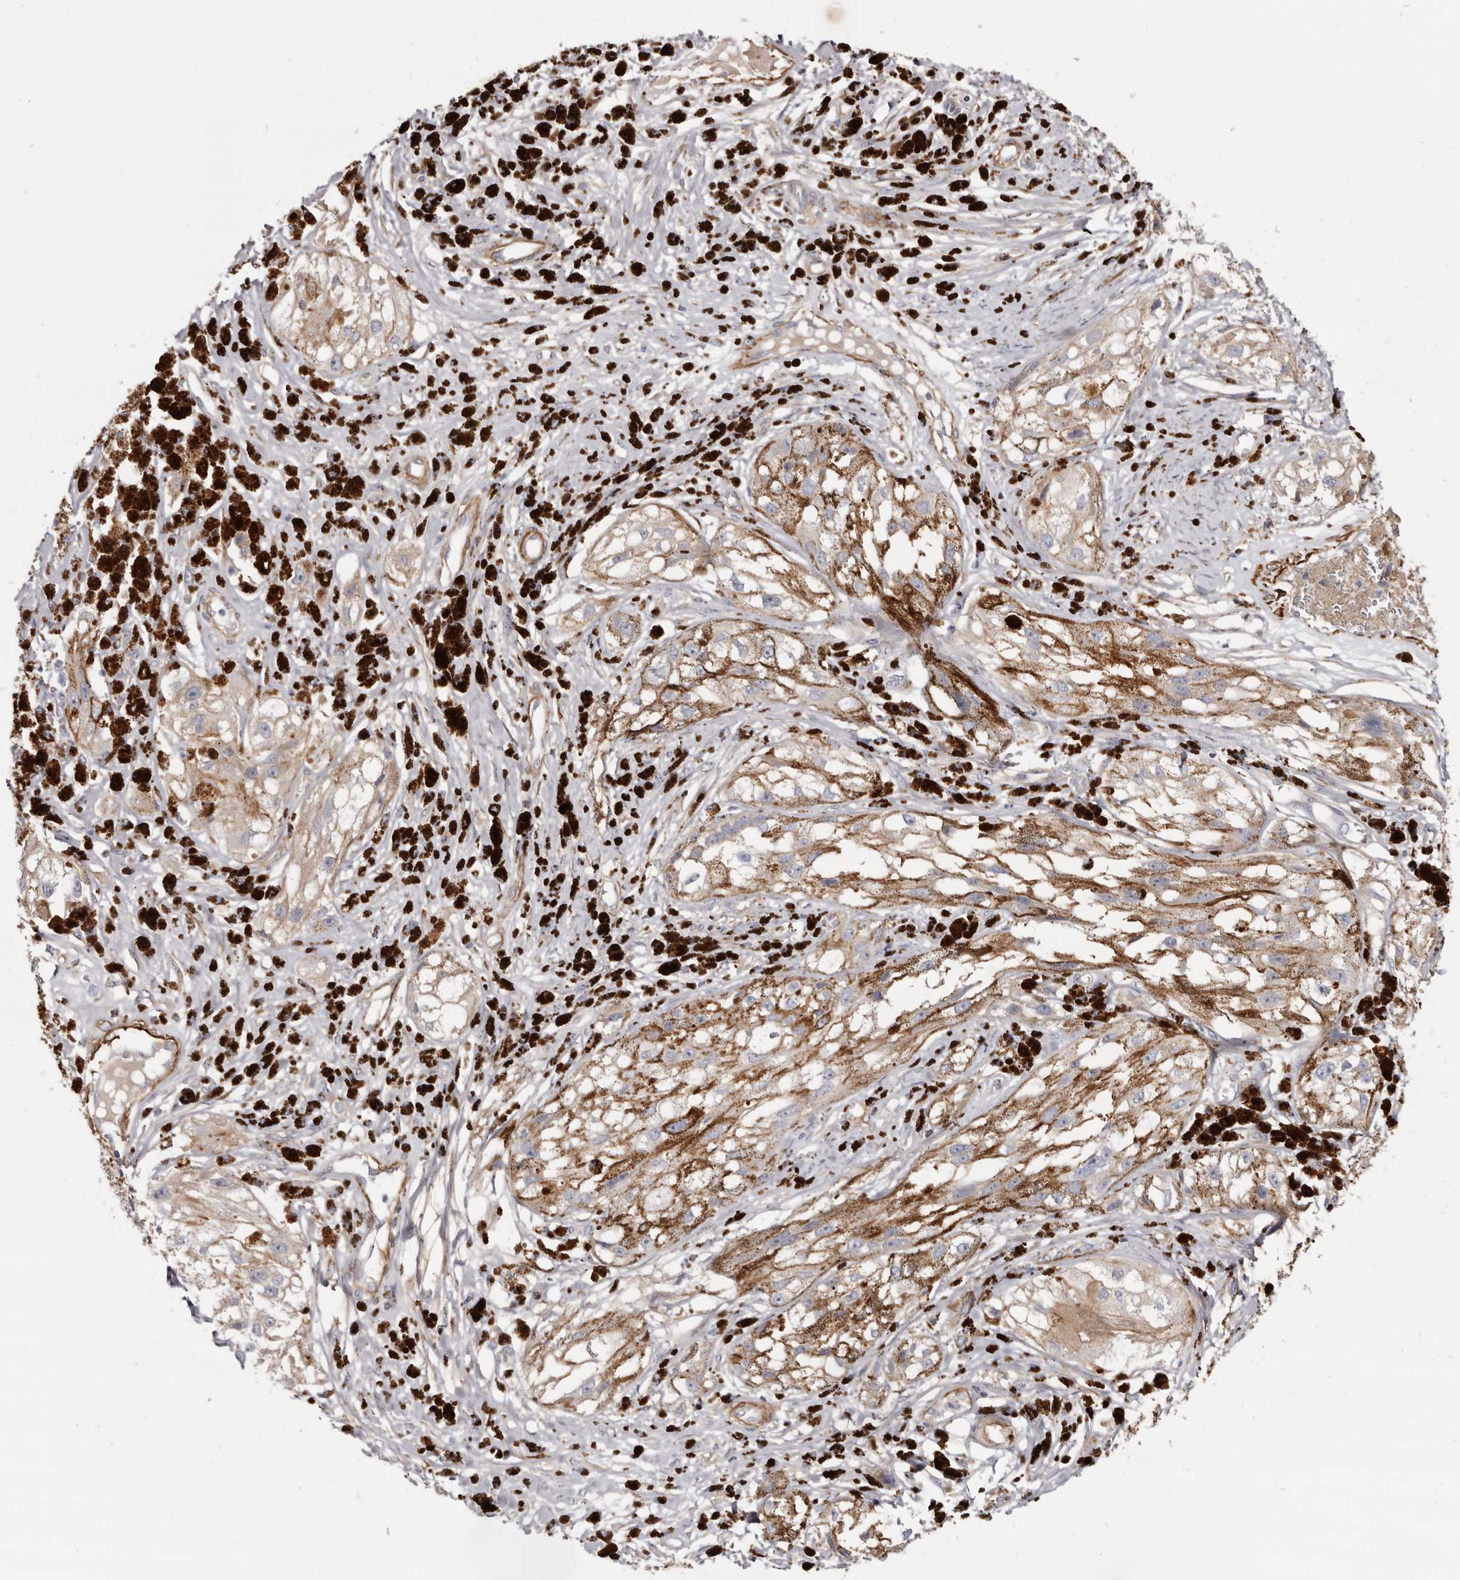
{"staining": {"intensity": "moderate", "quantity": ">75%", "location": "cytoplasmic/membranous"}, "tissue": "melanoma", "cell_type": "Tumor cells", "image_type": "cancer", "snomed": [{"axis": "morphology", "description": "Malignant melanoma, NOS"}, {"axis": "topography", "description": "Skin"}], "caption": "Approximately >75% of tumor cells in malignant melanoma reveal moderate cytoplasmic/membranous protein positivity as visualized by brown immunohistochemical staining.", "gene": "CGN", "patient": {"sex": "male", "age": 88}}